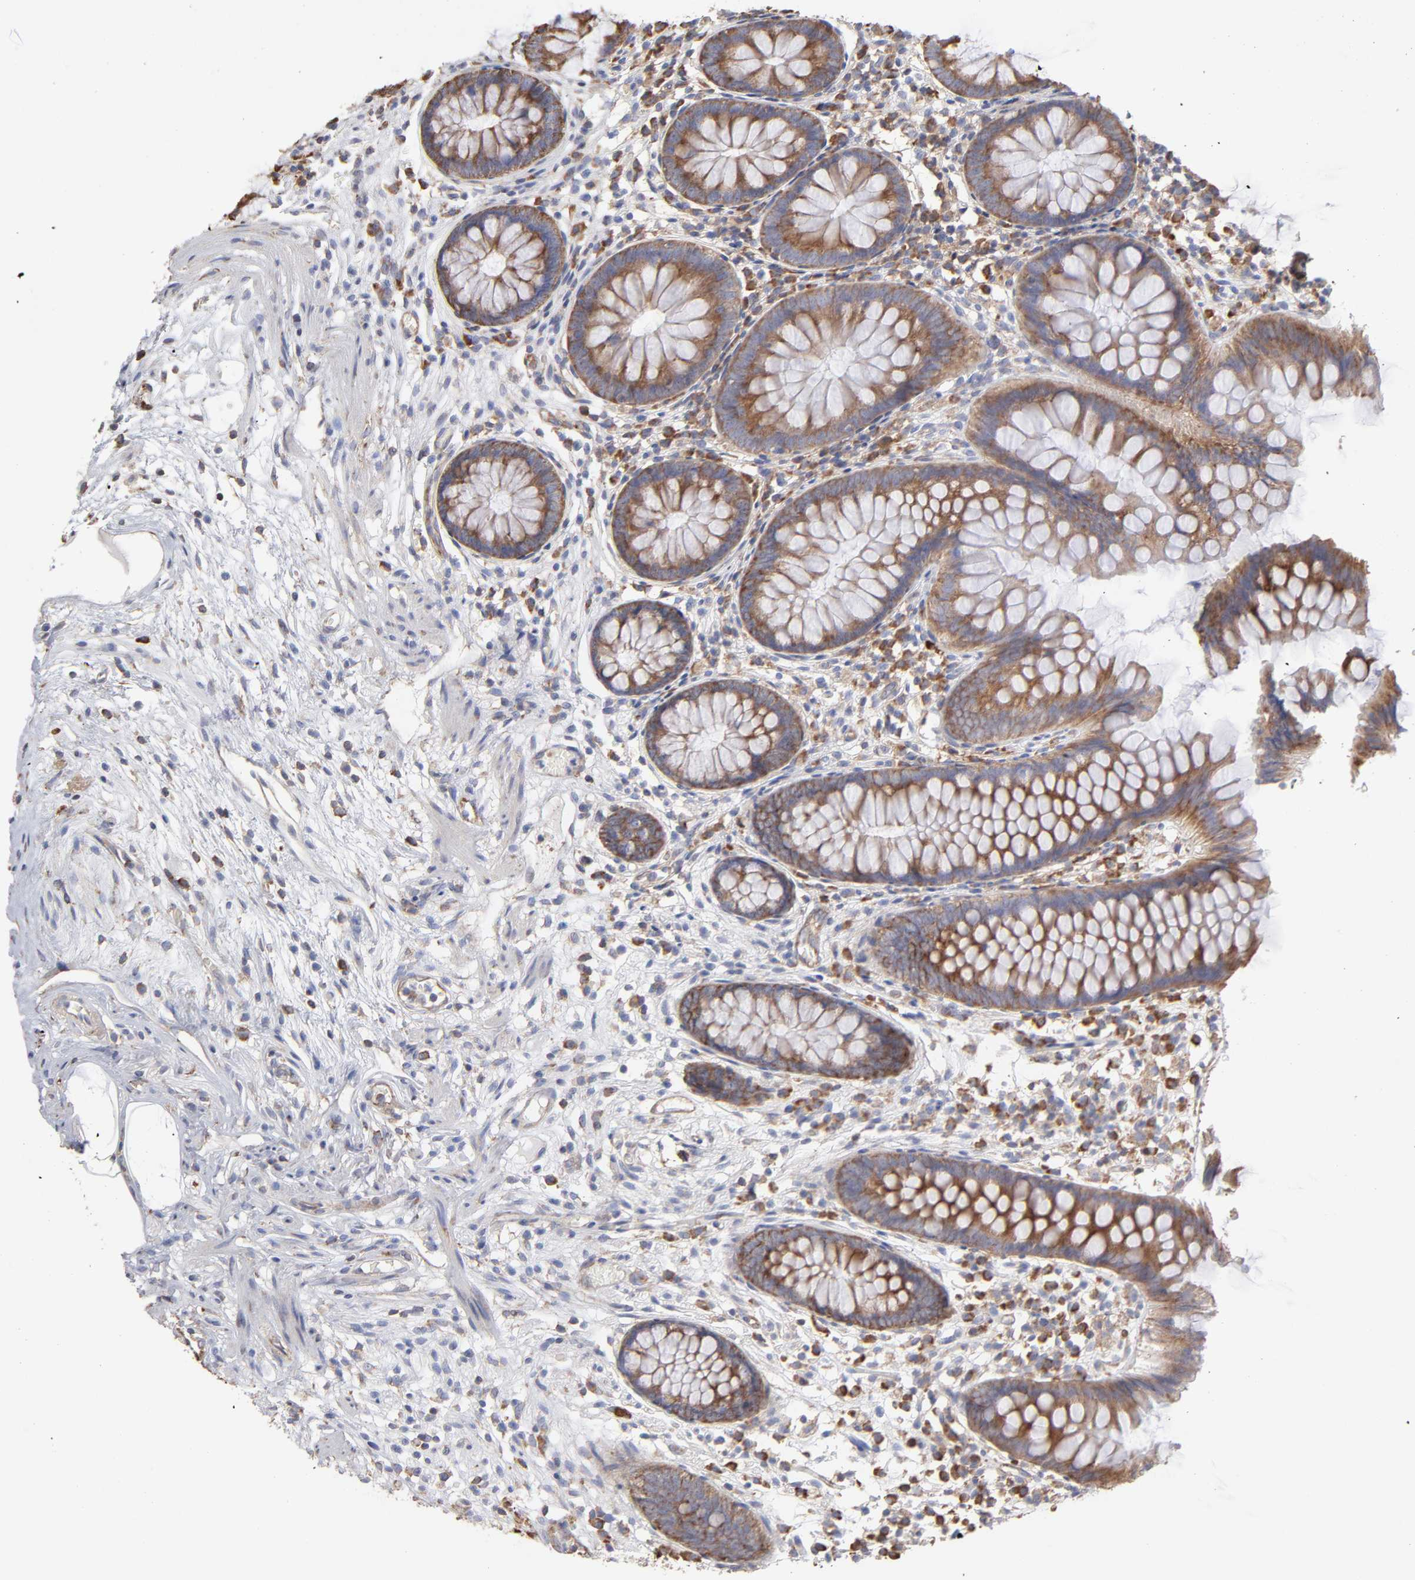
{"staining": {"intensity": "moderate", "quantity": ">75%", "location": "cytoplasmic/membranous"}, "tissue": "appendix", "cell_type": "Glandular cells", "image_type": "normal", "snomed": [{"axis": "morphology", "description": "Normal tissue, NOS"}, {"axis": "topography", "description": "Appendix"}], "caption": "This micrograph reveals immunohistochemistry (IHC) staining of unremarkable human appendix, with medium moderate cytoplasmic/membranous staining in about >75% of glandular cells.", "gene": "RPL3", "patient": {"sex": "male", "age": 38}}